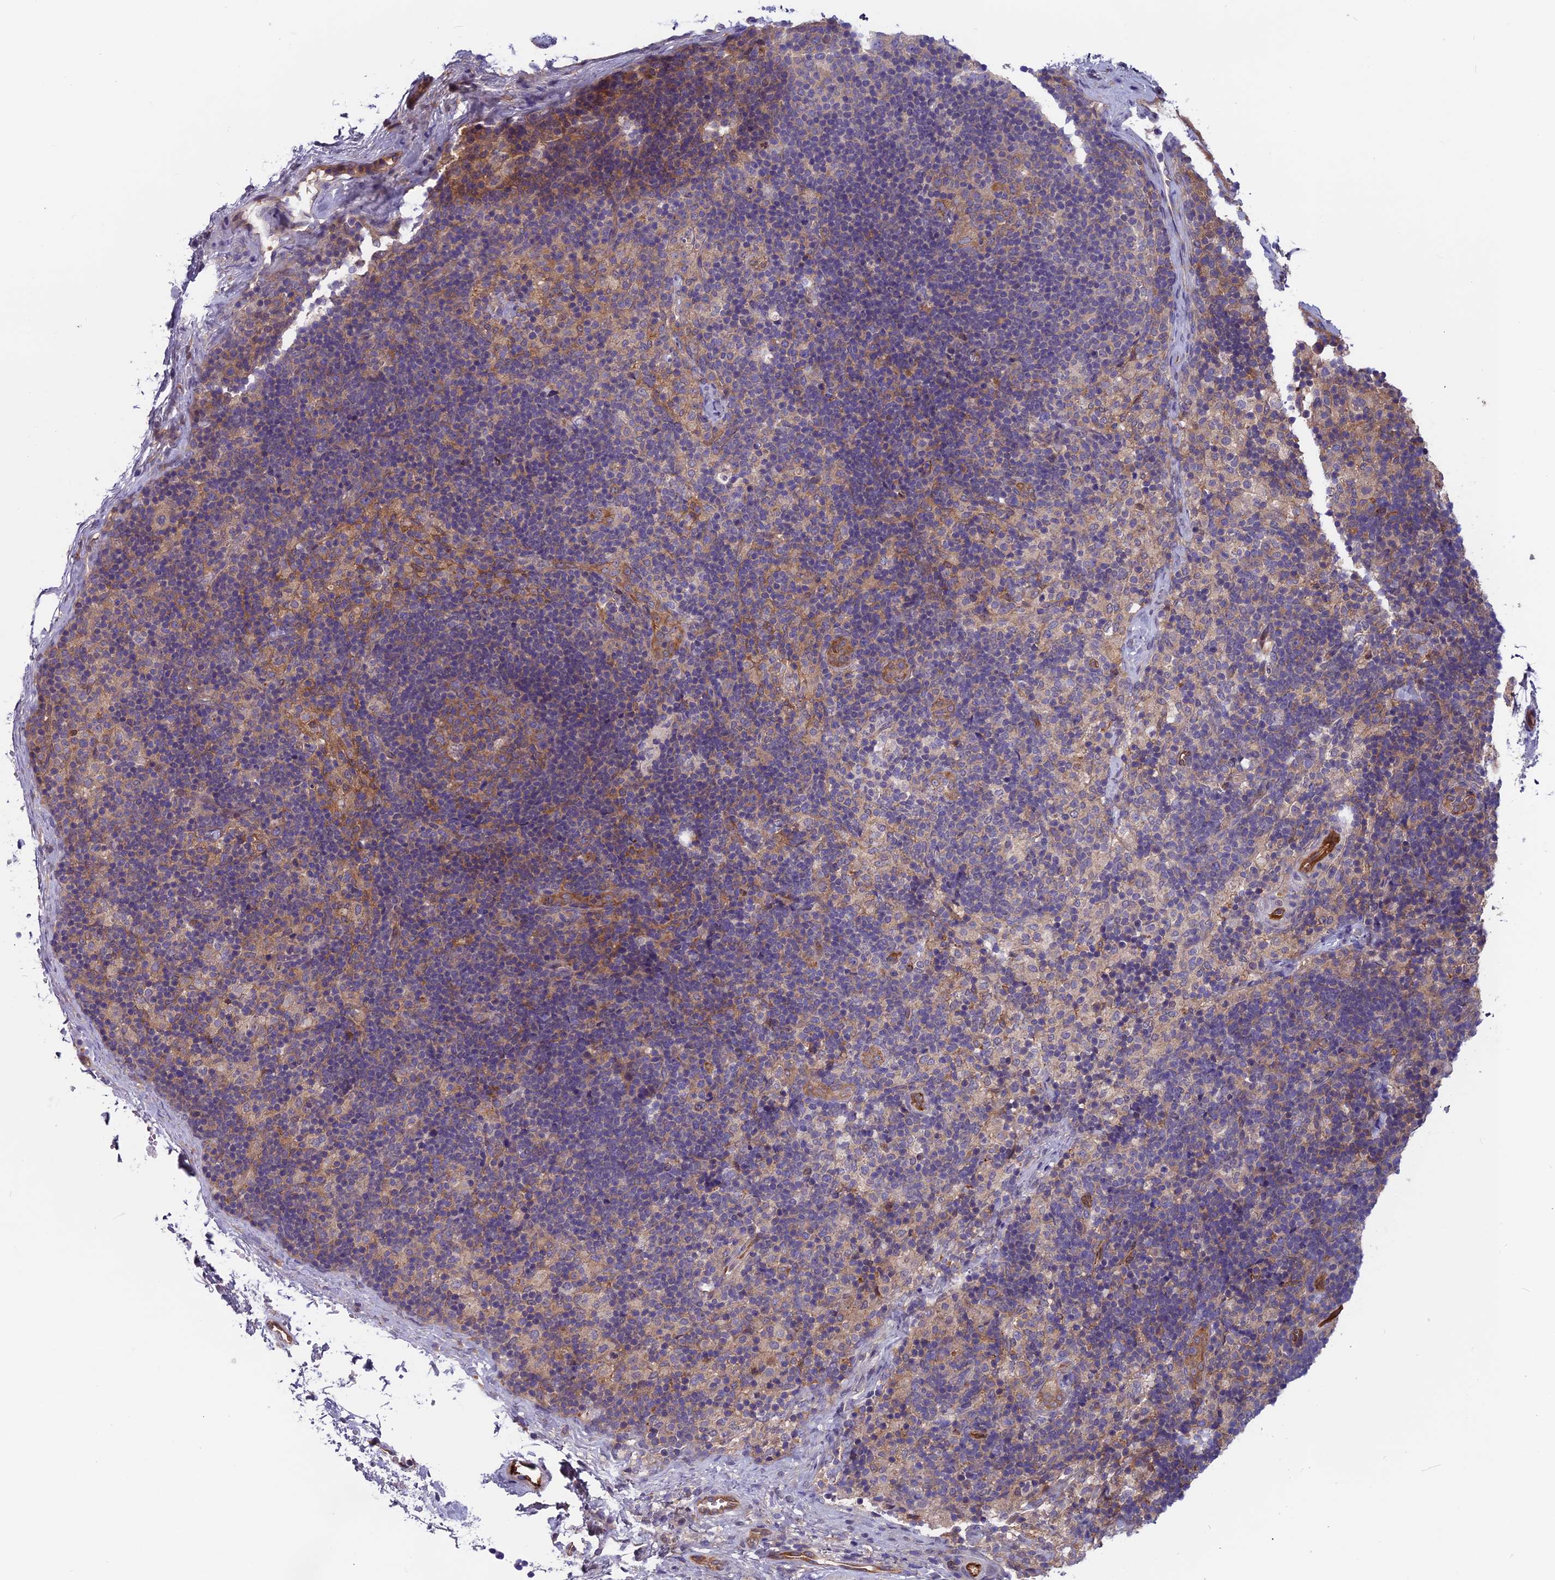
{"staining": {"intensity": "moderate", "quantity": "25%-75%", "location": "cytoplasmic/membranous"}, "tissue": "lymph node", "cell_type": "Germinal center cells", "image_type": "normal", "snomed": [{"axis": "morphology", "description": "Normal tissue, NOS"}, {"axis": "topography", "description": "Lymph node"}], "caption": "Immunohistochemistry image of unremarkable lymph node: human lymph node stained using immunohistochemistry (IHC) displays medium levels of moderate protein expression localized specifically in the cytoplasmic/membranous of germinal center cells, appearing as a cytoplasmic/membranous brown color.", "gene": "MAST2", "patient": {"sex": "female", "age": 22}}